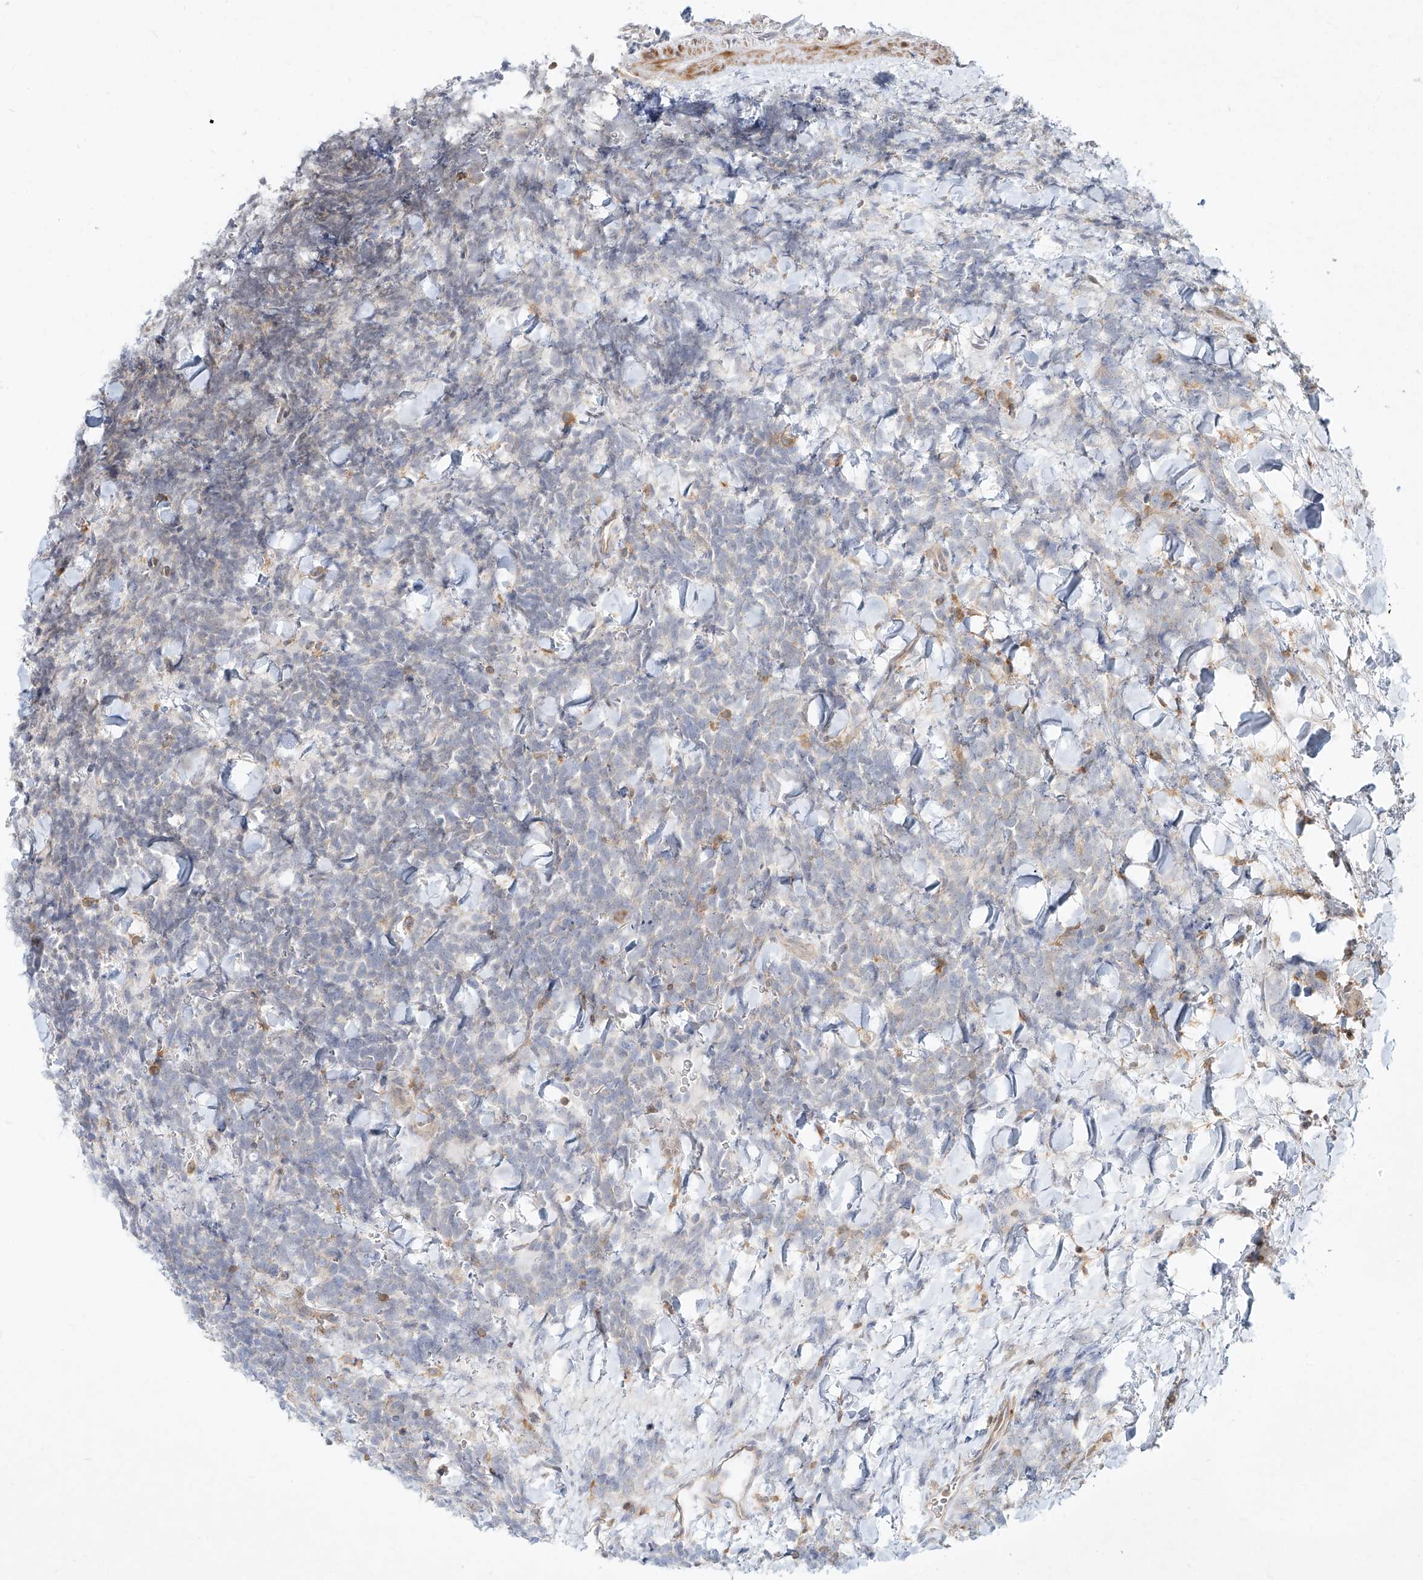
{"staining": {"intensity": "negative", "quantity": "none", "location": "none"}, "tissue": "urothelial cancer", "cell_type": "Tumor cells", "image_type": "cancer", "snomed": [{"axis": "morphology", "description": "Urothelial carcinoma, High grade"}, {"axis": "topography", "description": "Urinary bladder"}], "caption": "There is no significant staining in tumor cells of urothelial cancer. (IHC, brightfield microscopy, high magnification).", "gene": "SLC2A12", "patient": {"sex": "female", "age": 82}}